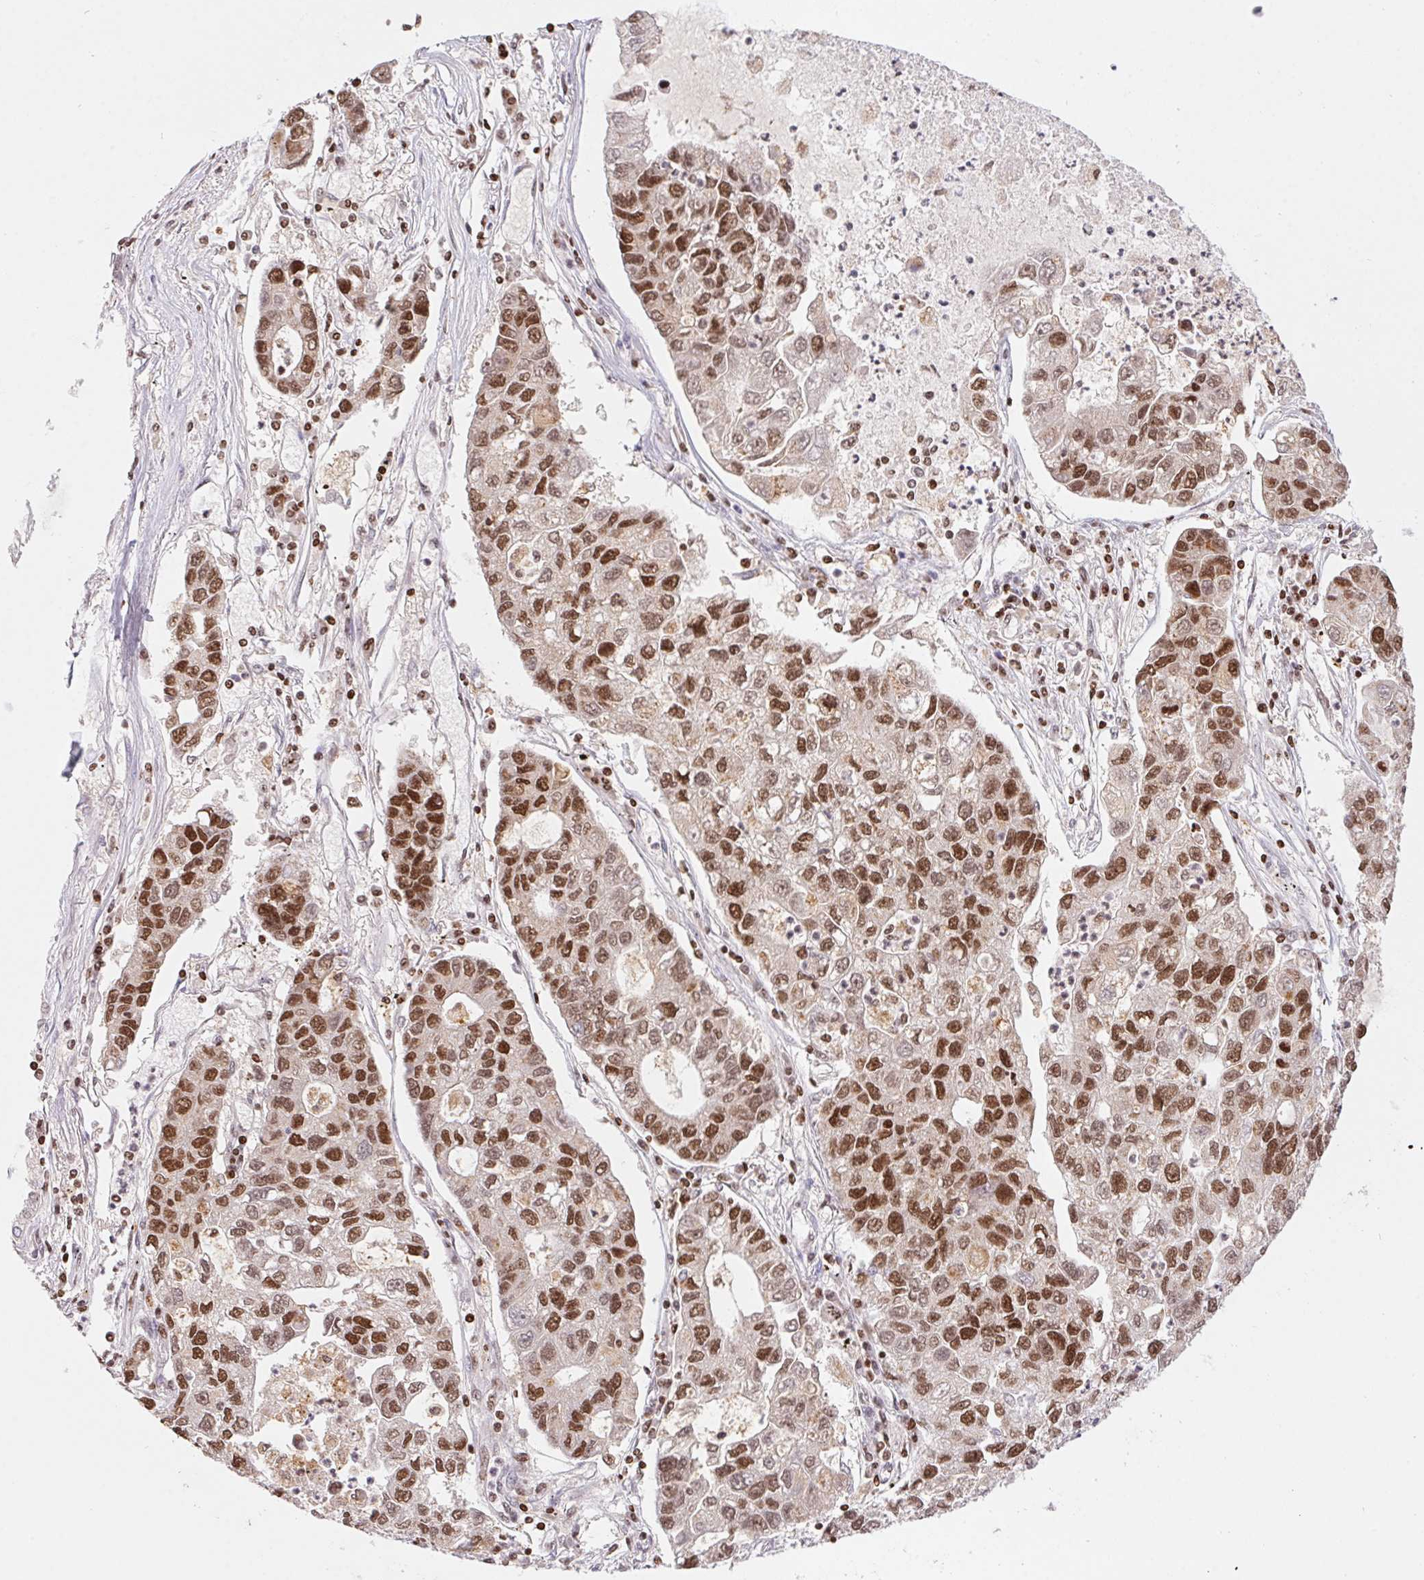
{"staining": {"intensity": "moderate", "quantity": ">75%", "location": "nuclear"}, "tissue": "lung cancer", "cell_type": "Tumor cells", "image_type": "cancer", "snomed": [{"axis": "morphology", "description": "Adenocarcinoma, NOS"}, {"axis": "topography", "description": "Bronchus"}, {"axis": "topography", "description": "Lung"}], "caption": "Immunohistochemical staining of lung adenocarcinoma displays medium levels of moderate nuclear protein positivity in about >75% of tumor cells.", "gene": "POLD3", "patient": {"sex": "female", "age": 51}}